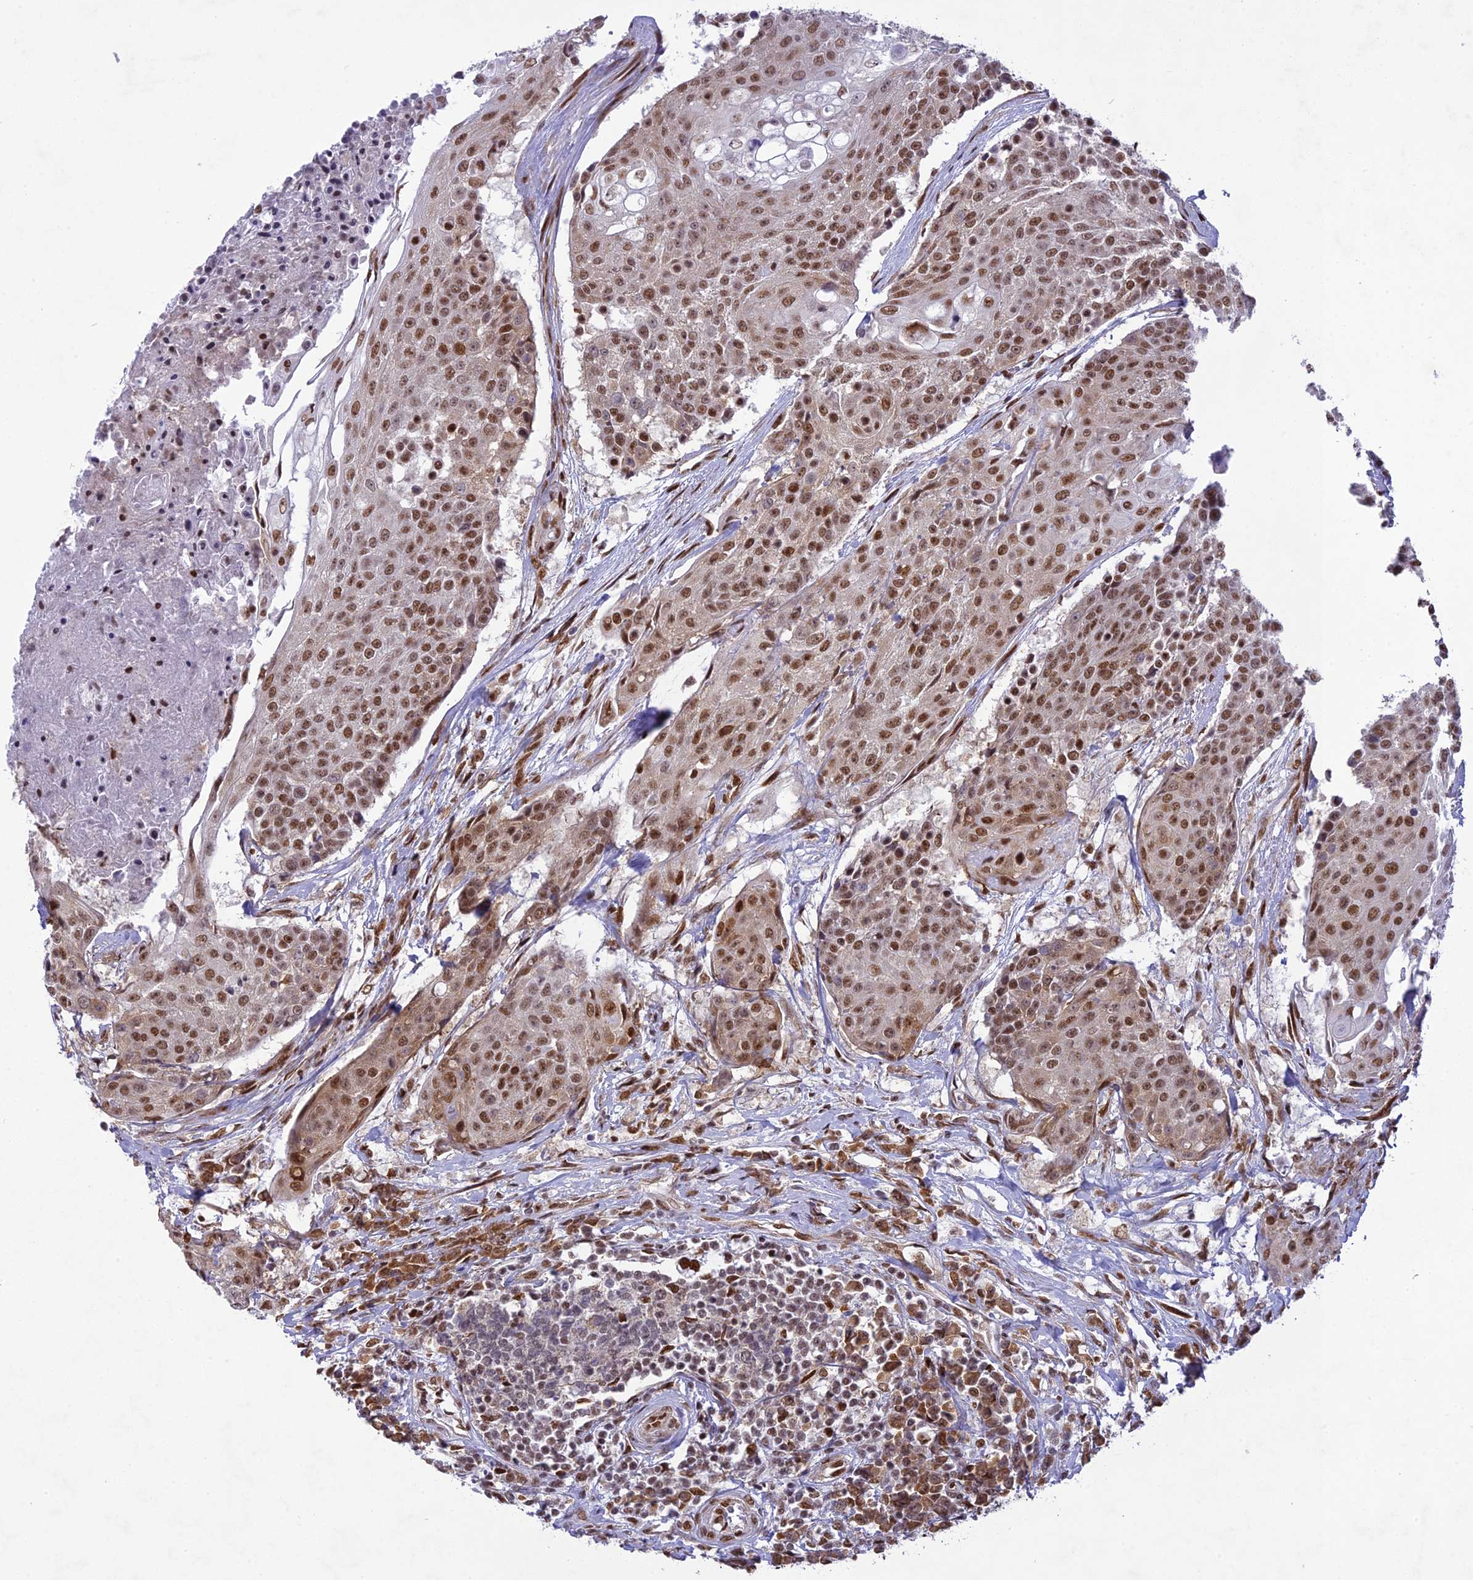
{"staining": {"intensity": "moderate", "quantity": ">75%", "location": "nuclear"}, "tissue": "urothelial cancer", "cell_type": "Tumor cells", "image_type": "cancer", "snomed": [{"axis": "morphology", "description": "Urothelial carcinoma, High grade"}, {"axis": "topography", "description": "Urinary bladder"}], "caption": "Human high-grade urothelial carcinoma stained with a brown dye exhibits moderate nuclear positive positivity in approximately >75% of tumor cells.", "gene": "DDX1", "patient": {"sex": "female", "age": 63}}